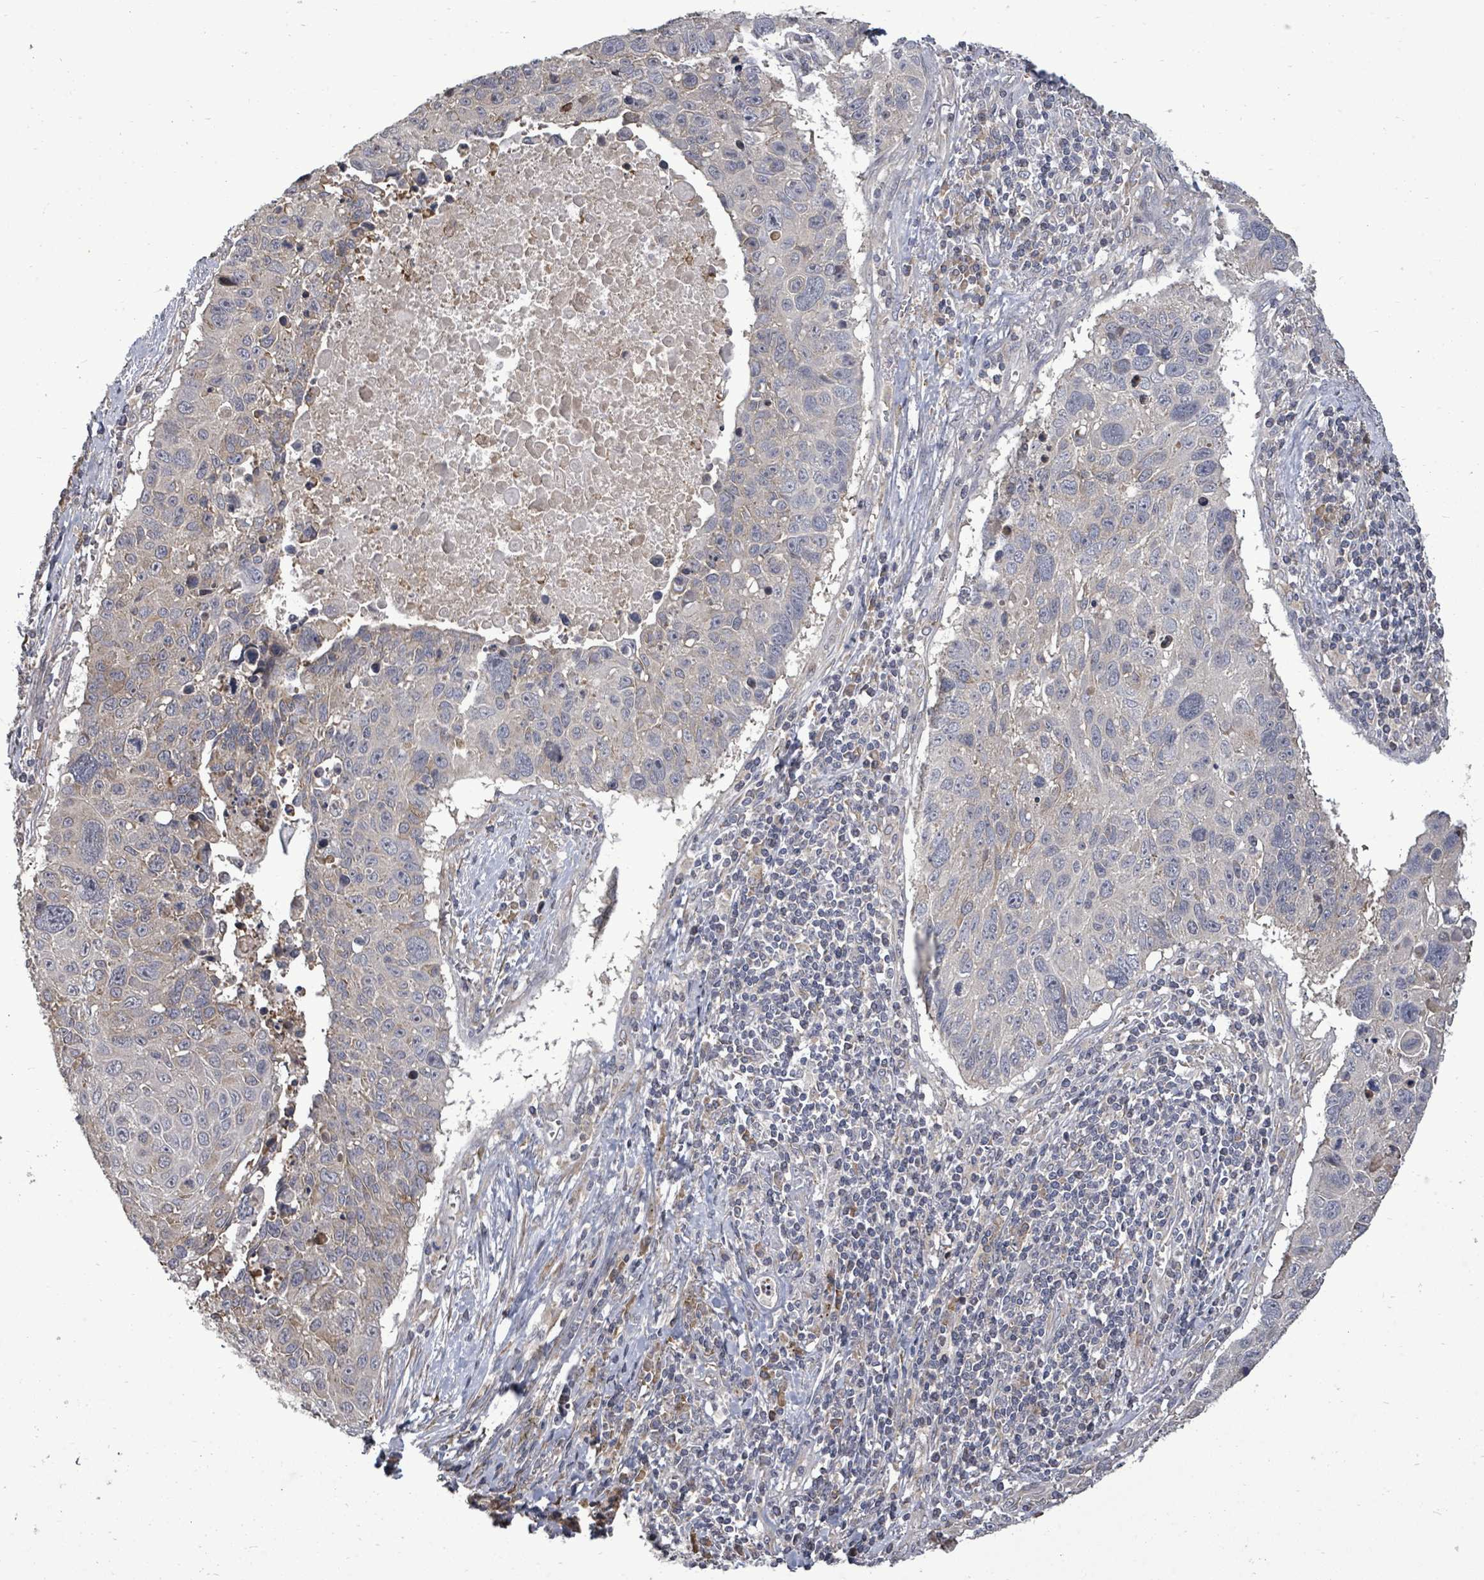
{"staining": {"intensity": "negative", "quantity": "none", "location": "none"}, "tissue": "lung cancer", "cell_type": "Tumor cells", "image_type": "cancer", "snomed": [{"axis": "morphology", "description": "Squamous cell carcinoma, NOS"}, {"axis": "topography", "description": "Lung"}], "caption": "Squamous cell carcinoma (lung) was stained to show a protein in brown. There is no significant expression in tumor cells. (Brightfield microscopy of DAB immunohistochemistry at high magnification).", "gene": "POMGNT2", "patient": {"sex": "male", "age": 66}}